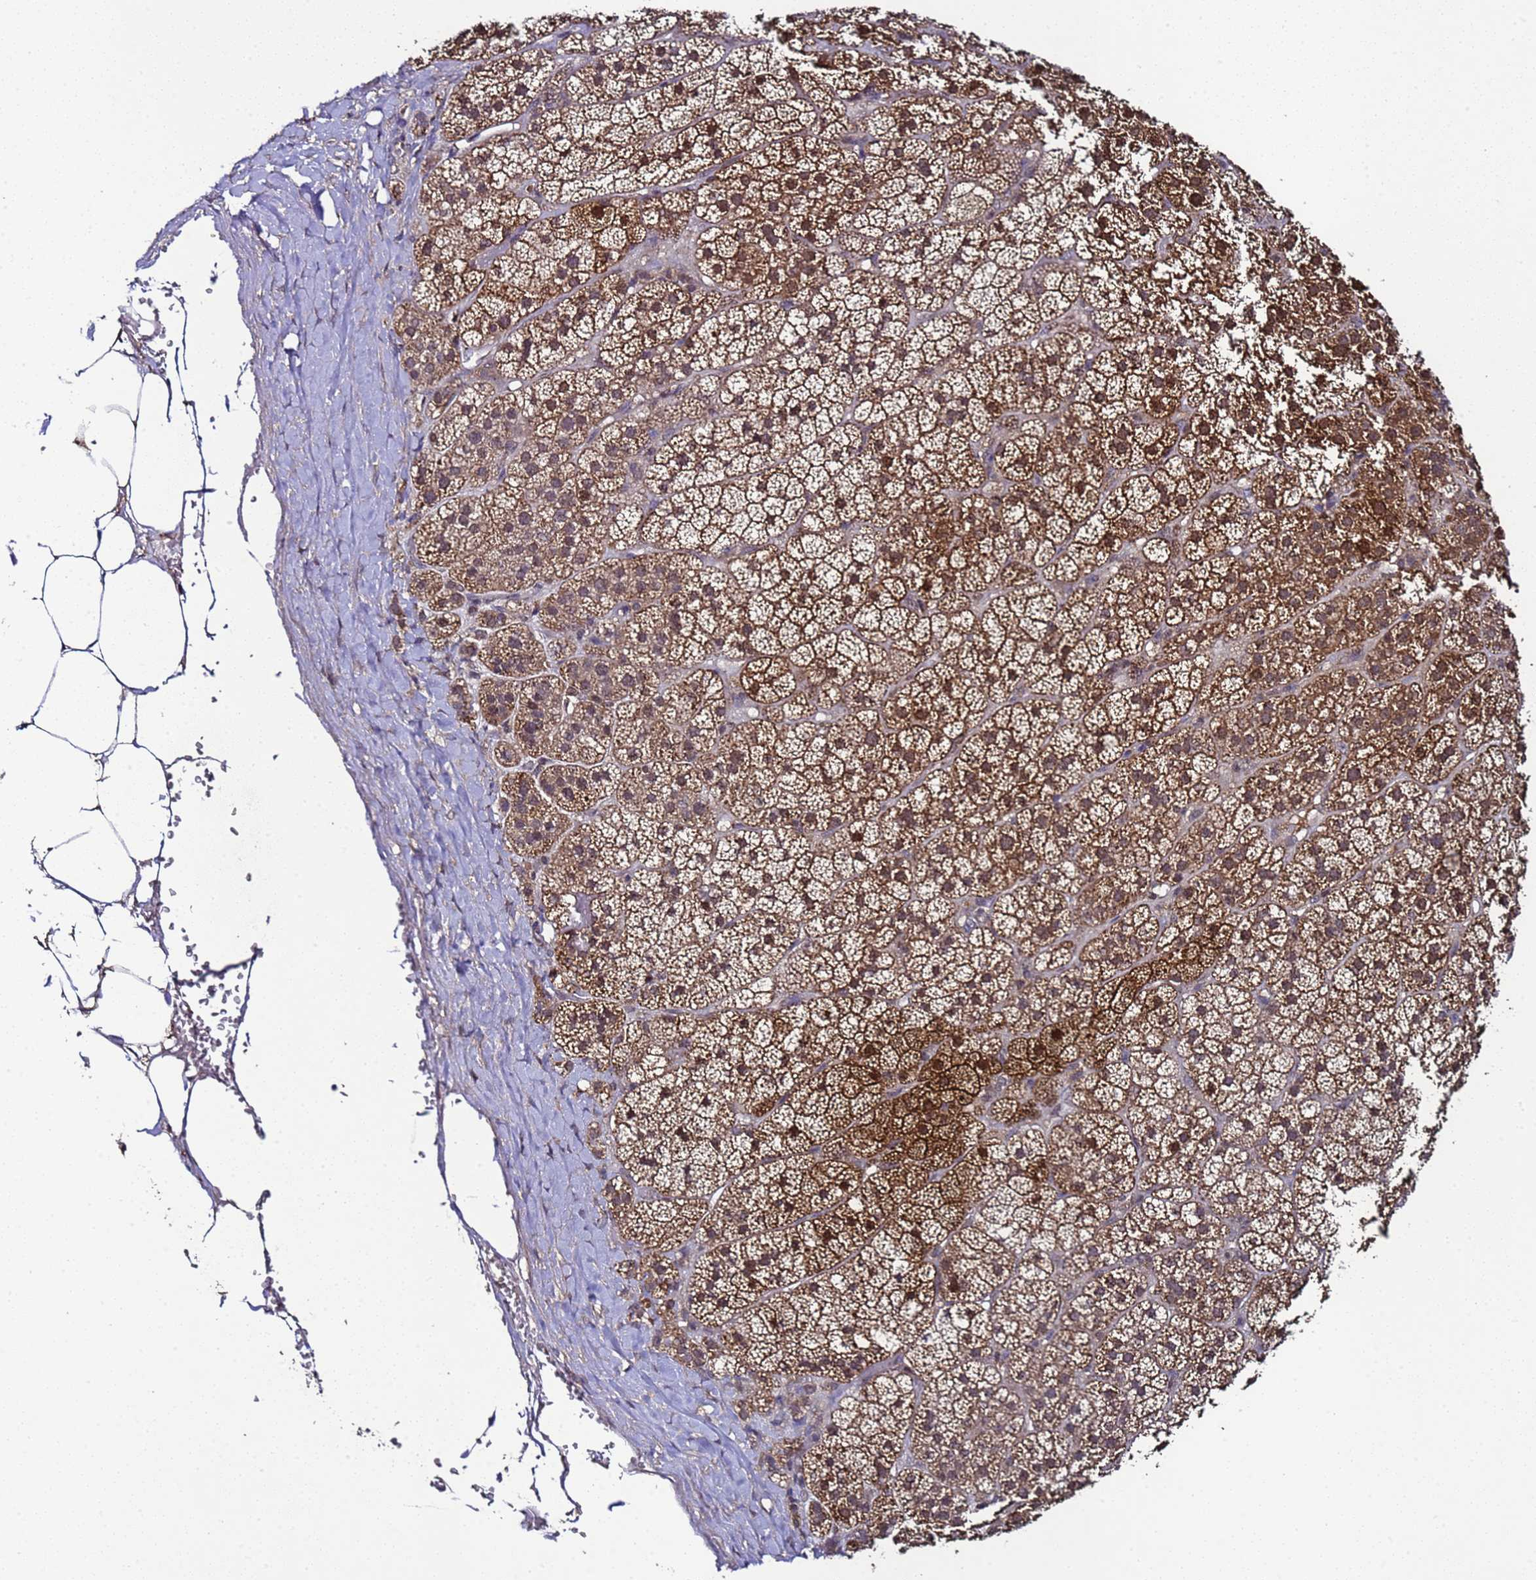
{"staining": {"intensity": "moderate", "quantity": ">75%", "location": "cytoplasmic/membranous"}, "tissue": "adrenal gland", "cell_type": "Glandular cells", "image_type": "normal", "snomed": [{"axis": "morphology", "description": "Normal tissue, NOS"}, {"axis": "topography", "description": "Adrenal gland"}], "caption": "Adrenal gland was stained to show a protein in brown. There is medium levels of moderate cytoplasmic/membranous expression in about >75% of glandular cells. The staining was performed using DAB, with brown indicating positive protein expression. Nuclei are stained blue with hematoxylin.", "gene": "HSPBAP1", "patient": {"sex": "female", "age": 70}}